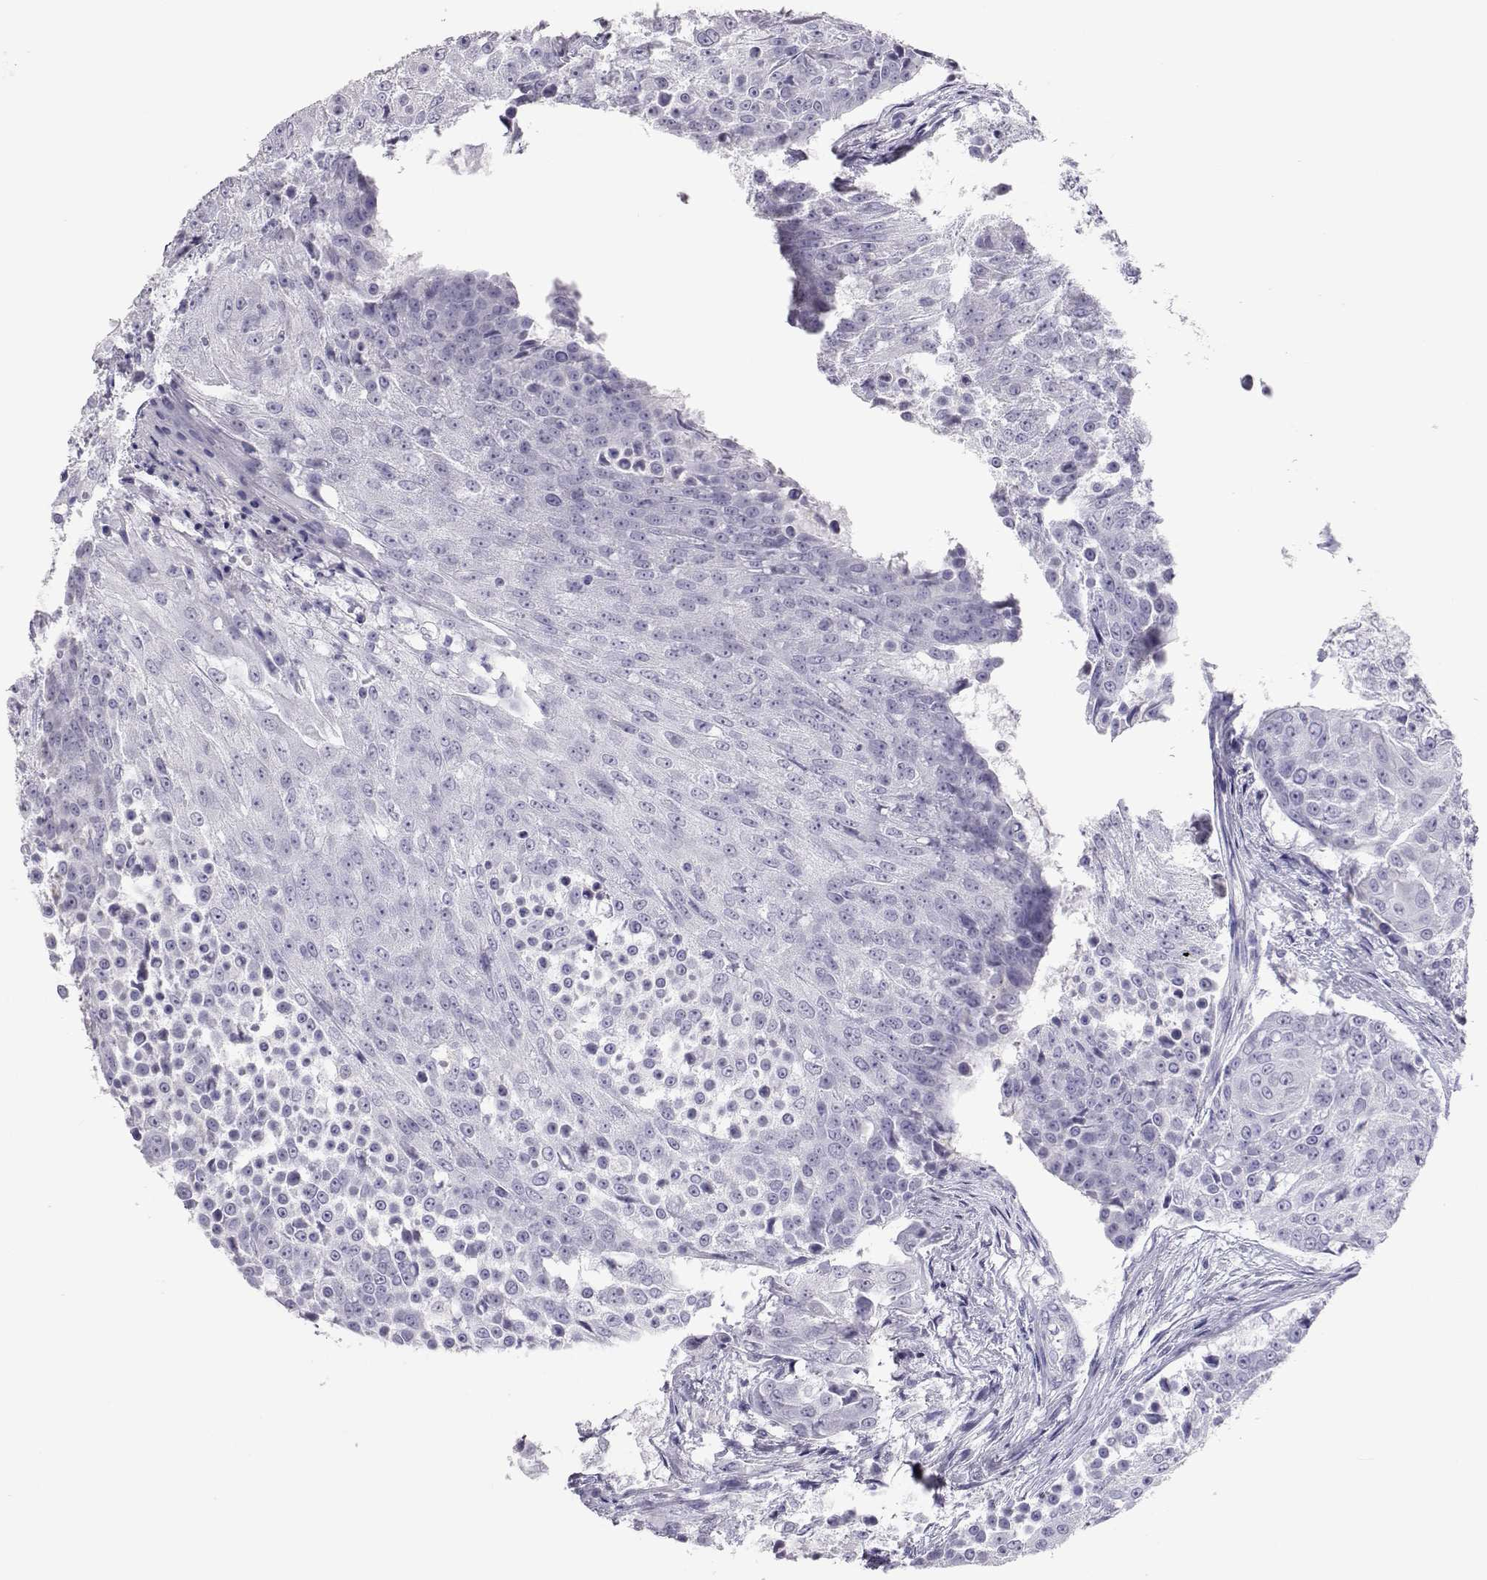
{"staining": {"intensity": "negative", "quantity": "none", "location": "none"}, "tissue": "urothelial cancer", "cell_type": "Tumor cells", "image_type": "cancer", "snomed": [{"axis": "morphology", "description": "Urothelial carcinoma, High grade"}, {"axis": "topography", "description": "Urinary bladder"}], "caption": "Immunohistochemical staining of human urothelial carcinoma (high-grade) exhibits no significant positivity in tumor cells. The staining is performed using DAB brown chromogen with nuclei counter-stained in using hematoxylin.", "gene": "PMCH", "patient": {"sex": "female", "age": 63}}